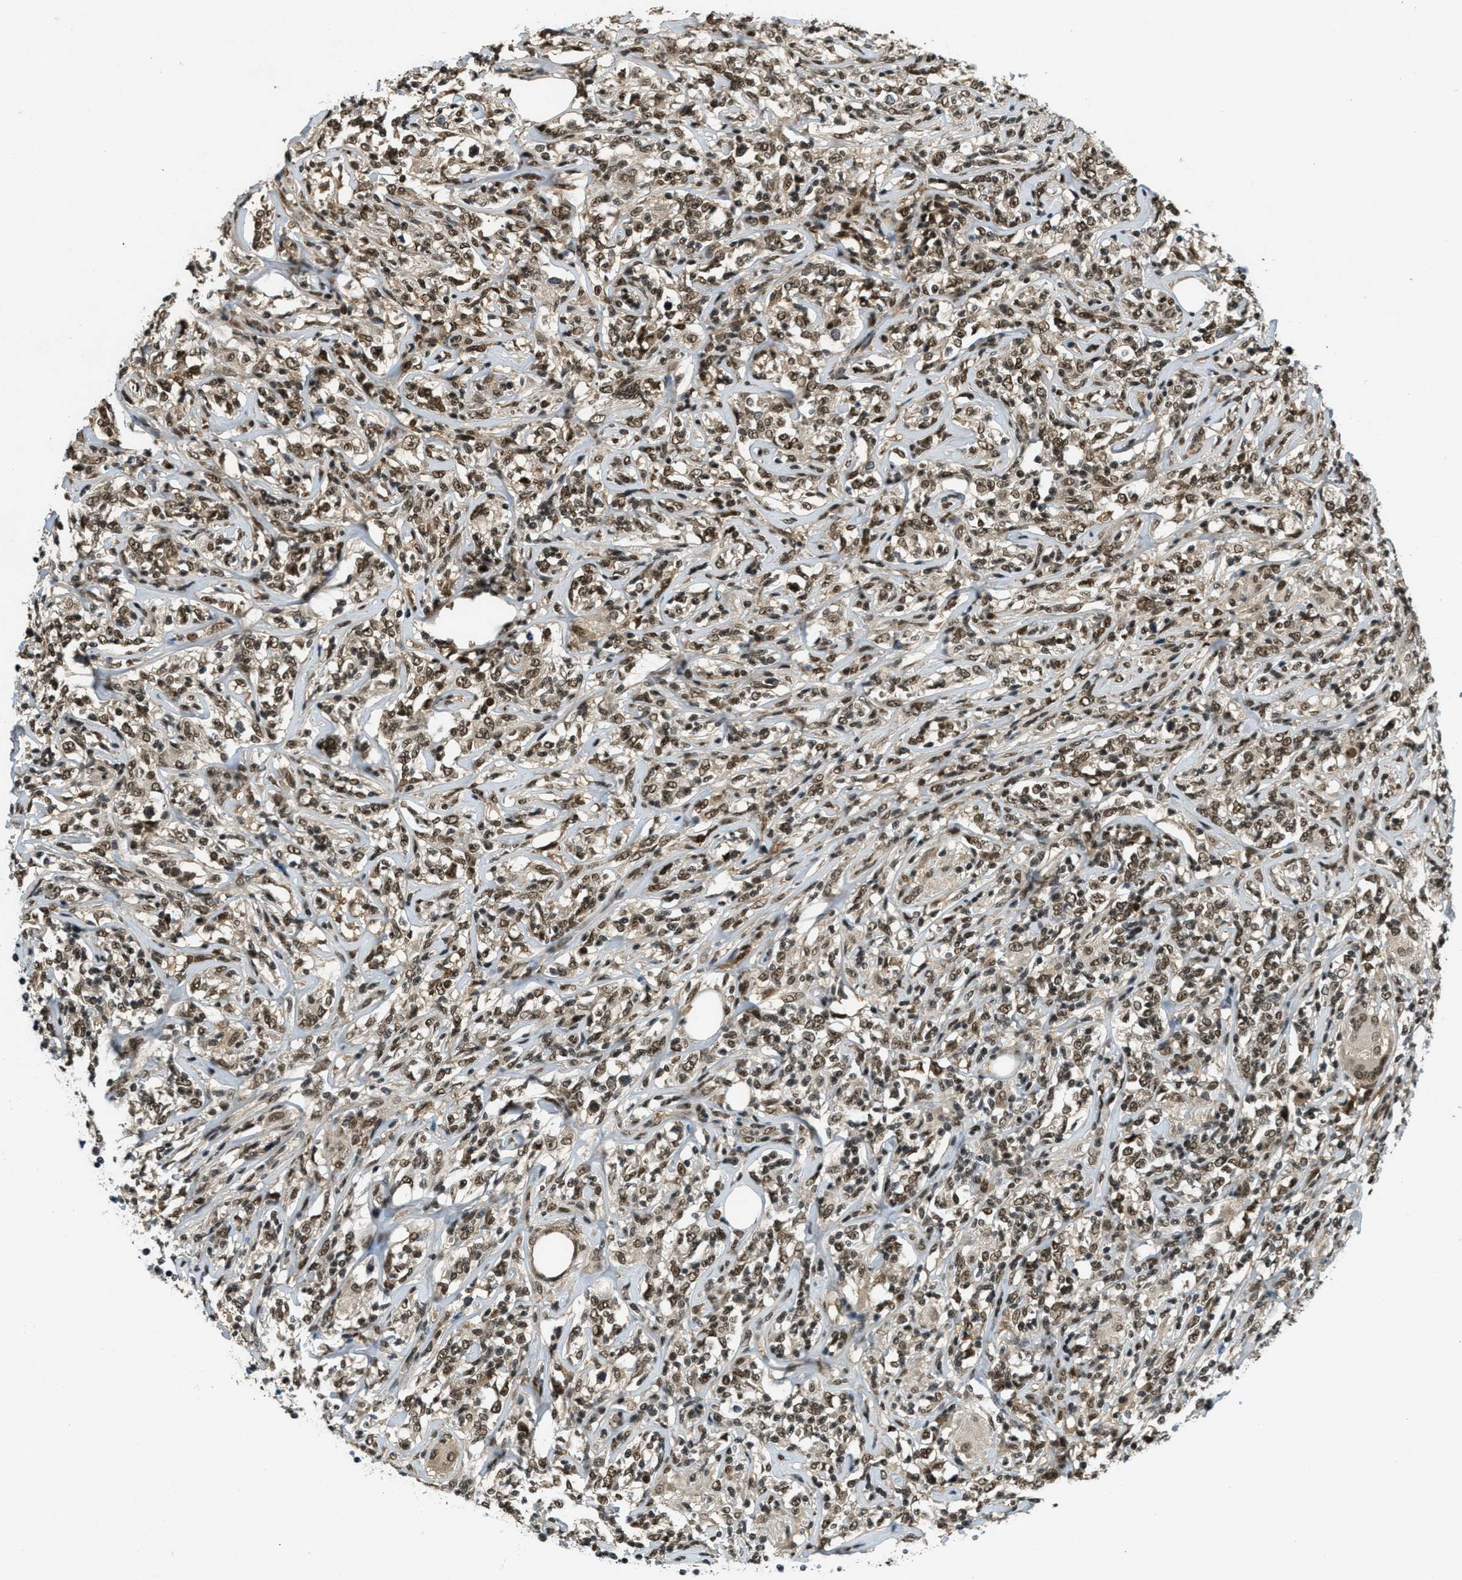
{"staining": {"intensity": "strong", "quantity": ">75%", "location": "nuclear"}, "tissue": "lymphoma", "cell_type": "Tumor cells", "image_type": "cancer", "snomed": [{"axis": "morphology", "description": "Malignant lymphoma, non-Hodgkin's type, High grade"}, {"axis": "topography", "description": "Lymph node"}], "caption": "DAB immunohistochemical staining of lymphoma exhibits strong nuclear protein staining in about >75% of tumor cells.", "gene": "ZNF148", "patient": {"sex": "female", "age": 84}}